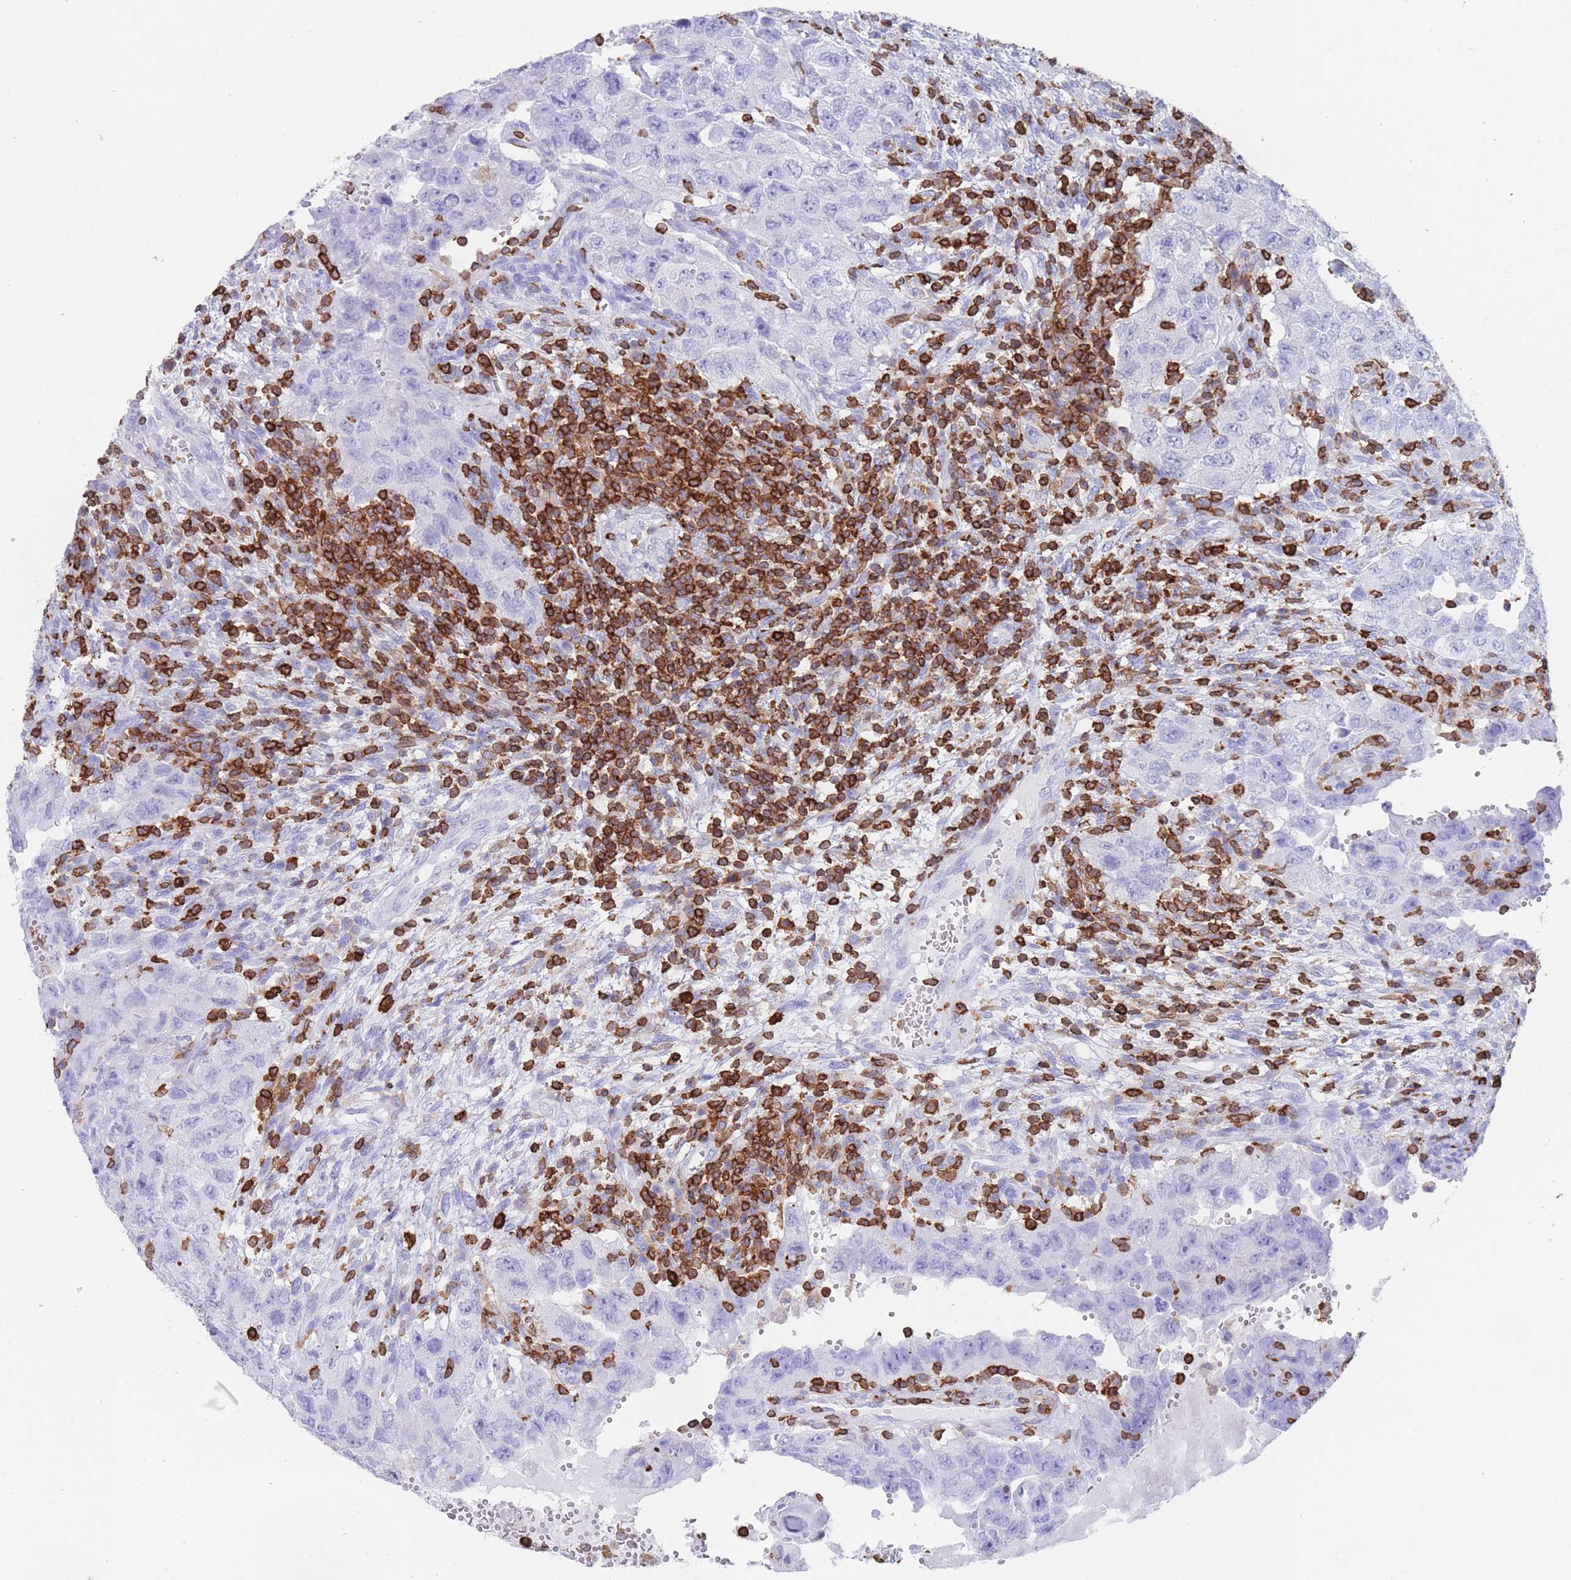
{"staining": {"intensity": "negative", "quantity": "none", "location": "none"}, "tissue": "testis cancer", "cell_type": "Tumor cells", "image_type": "cancer", "snomed": [{"axis": "morphology", "description": "Carcinoma, Embryonal, NOS"}, {"axis": "topography", "description": "Testis"}], "caption": "Immunohistochemistry (IHC) image of neoplastic tissue: embryonal carcinoma (testis) stained with DAB (3,3'-diaminobenzidine) displays no significant protein expression in tumor cells.", "gene": "CORO1A", "patient": {"sex": "male", "age": 26}}